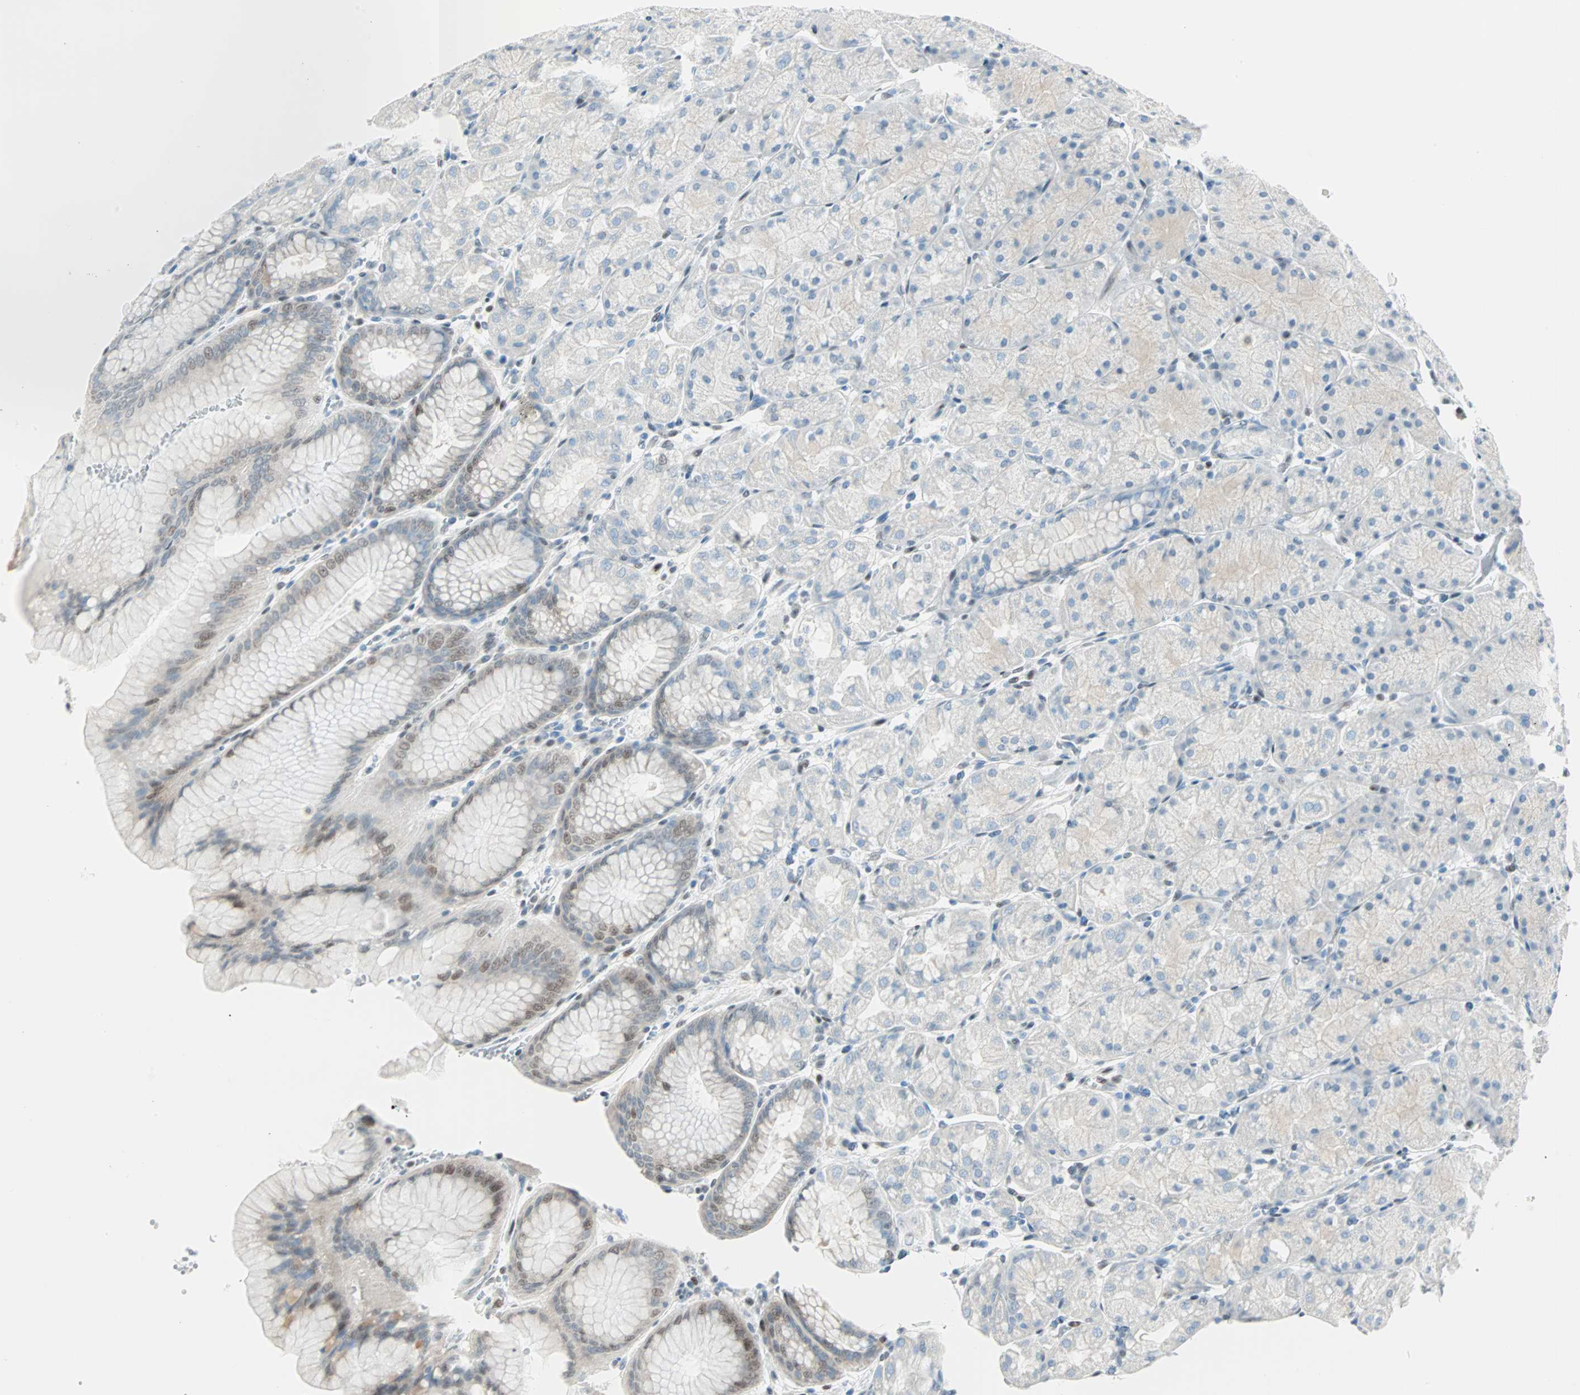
{"staining": {"intensity": "weak", "quantity": "<25%", "location": "nuclear"}, "tissue": "stomach", "cell_type": "Glandular cells", "image_type": "normal", "snomed": [{"axis": "morphology", "description": "Normal tissue, NOS"}, {"axis": "topography", "description": "Stomach, upper"}, {"axis": "topography", "description": "Stomach"}], "caption": "This is an IHC image of normal human stomach. There is no positivity in glandular cells.", "gene": "PKNOX1", "patient": {"sex": "male", "age": 76}}